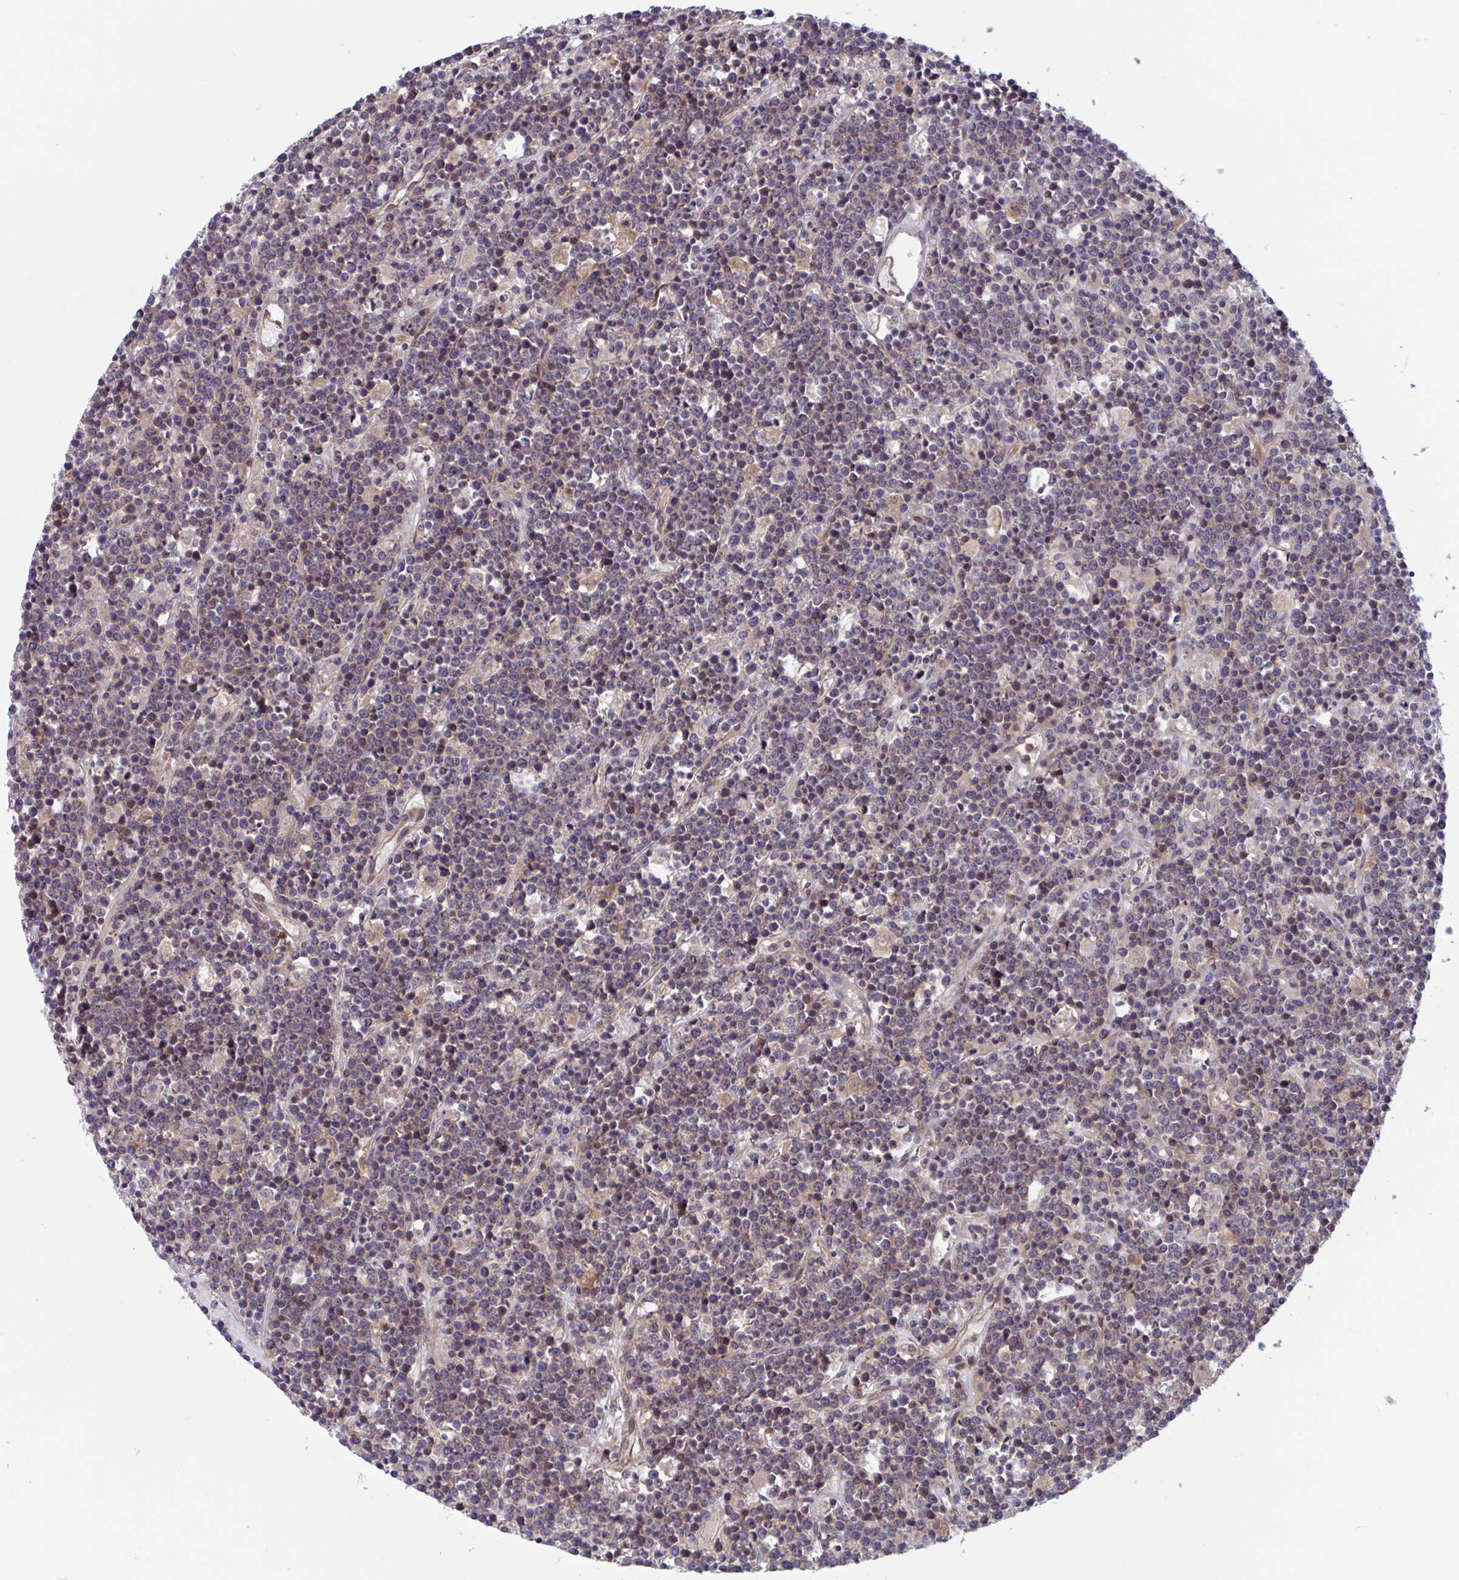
{"staining": {"intensity": "moderate", "quantity": "25%-75%", "location": "cytoplasmic/membranous,nuclear"}, "tissue": "lymphoma", "cell_type": "Tumor cells", "image_type": "cancer", "snomed": [{"axis": "morphology", "description": "Malignant lymphoma, non-Hodgkin's type, High grade"}, {"axis": "topography", "description": "Ovary"}], "caption": "Immunohistochemical staining of lymphoma reveals moderate cytoplasmic/membranous and nuclear protein expression in approximately 25%-75% of tumor cells.", "gene": "LMNTD2", "patient": {"sex": "female", "age": 56}}